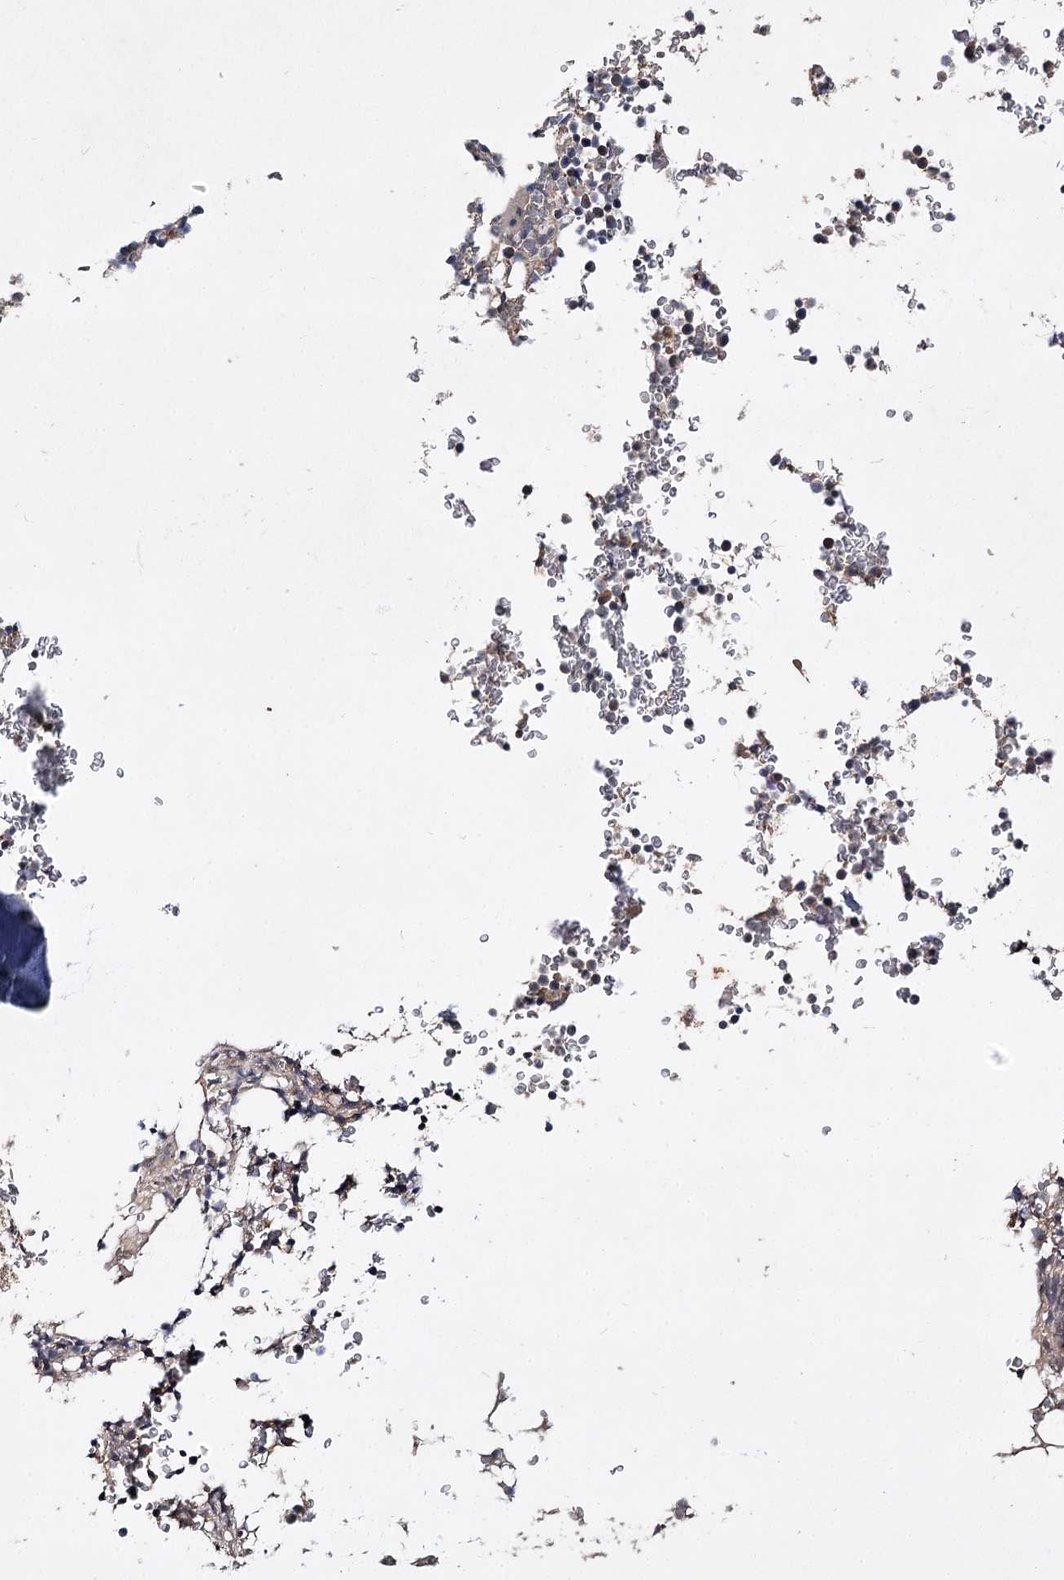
{"staining": {"intensity": "weak", "quantity": "<25%", "location": "cytoplasmic/membranous"}, "tissue": "bone marrow", "cell_type": "Hematopoietic cells", "image_type": "normal", "snomed": [{"axis": "morphology", "description": "Normal tissue, NOS"}, {"axis": "topography", "description": "Bone marrow"}], "caption": "DAB (3,3'-diaminobenzidine) immunohistochemical staining of benign human bone marrow demonstrates no significant staining in hematopoietic cells. (Brightfield microscopy of DAB (3,3'-diaminobenzidine) IHC at high magnification).", "gene": "MFN1", "patient": {"sex": "male", "age": 58}}